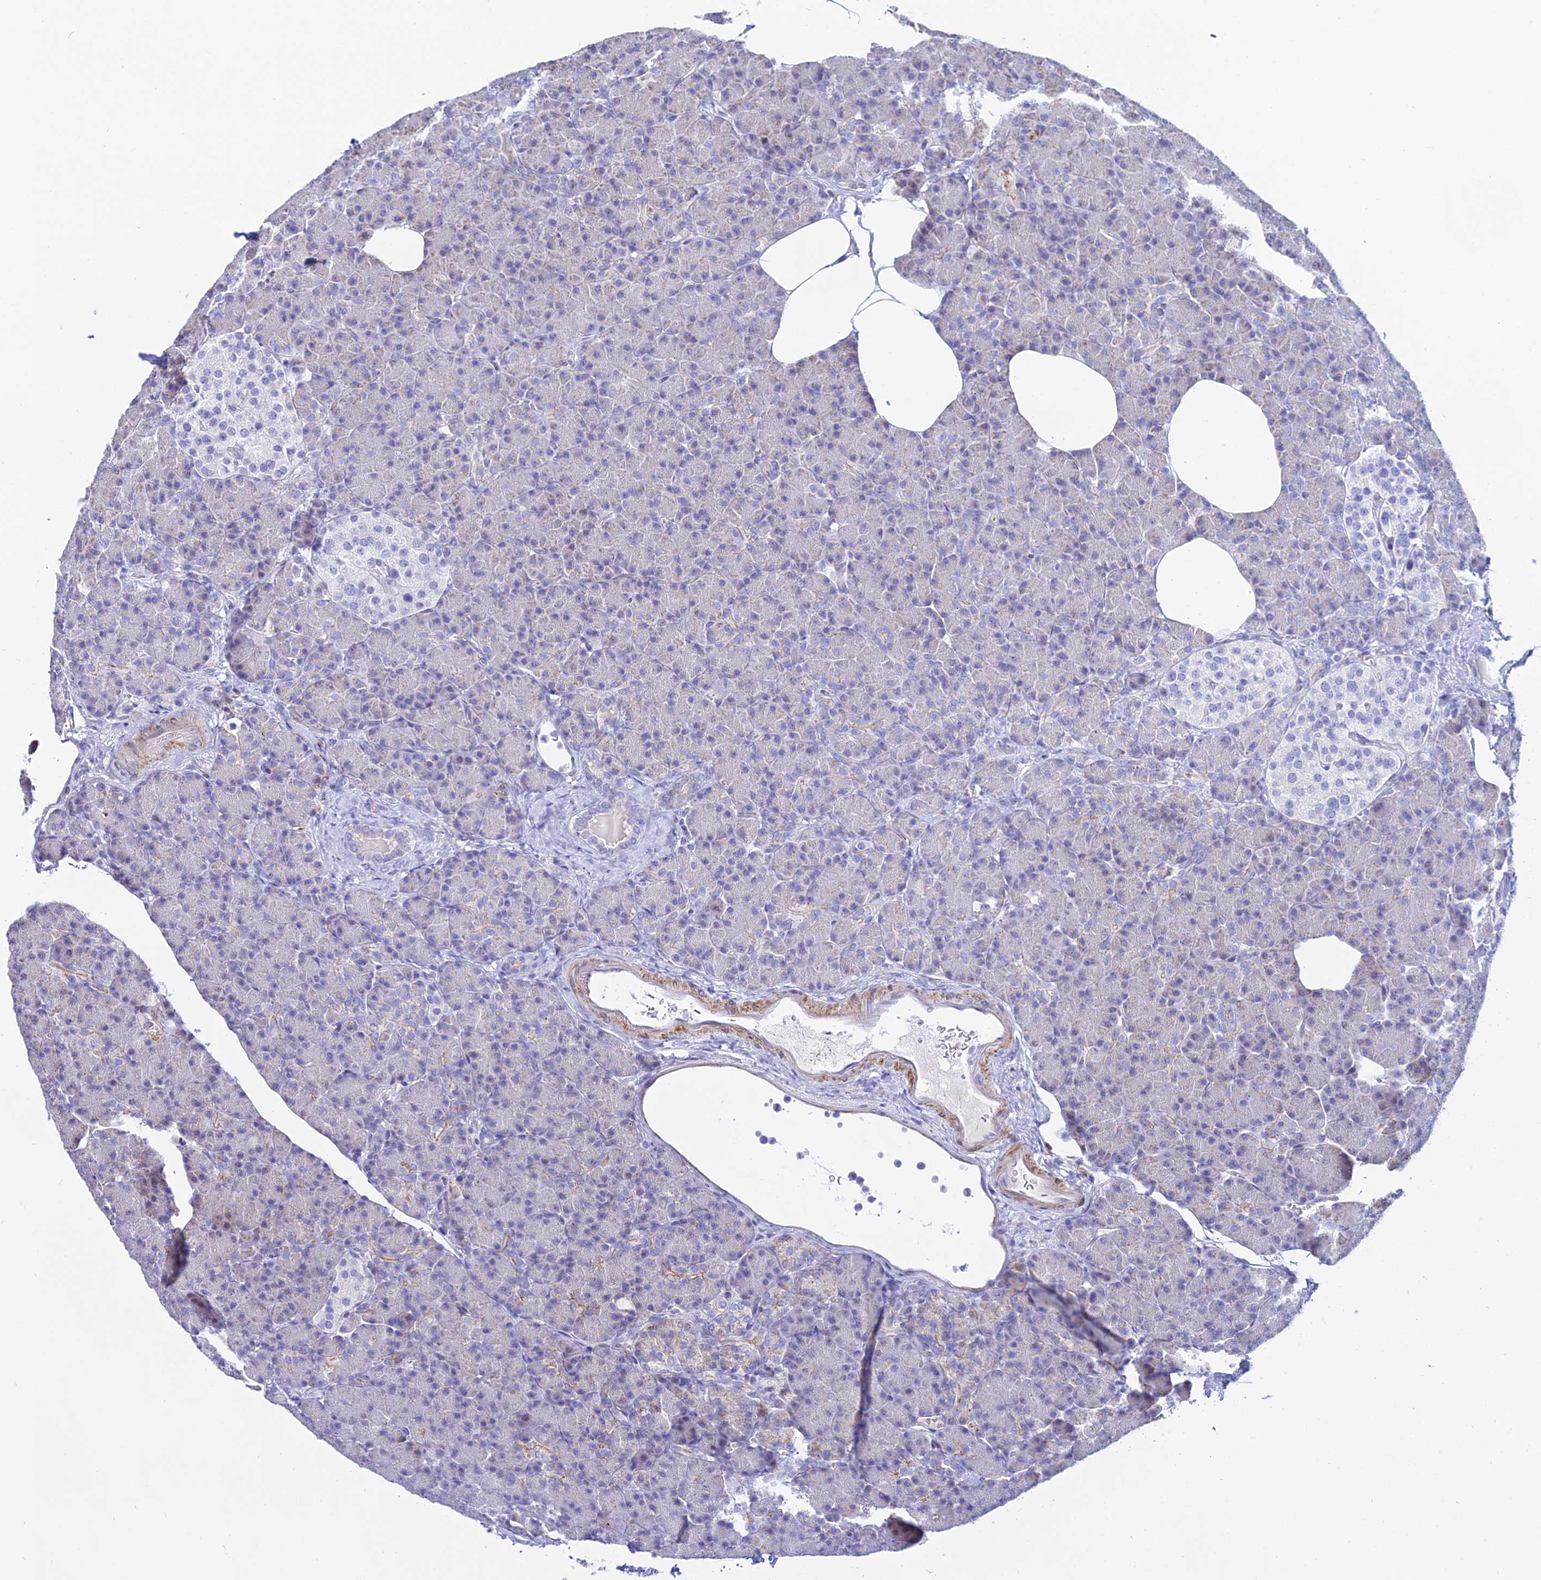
{"staining": {"intensity": "weak", "quantity": "<25%", "location": "cytoplasmic/membranous"}, "tissue": "pancreas", "cell_type": "Exocrine glandular cells", "image_type": "normal", "snomed": [{"axis": "morphology", "description": "Normal tissue, NOS"}, {"axis": "topography", "description": "Pancreas"}], "caption": "A photomicrograph of pancreas stained for a protein demonstrates no brown staining in exocrine glandular cells. The staining was performed using DAB (3,3'-diaminobenzidine) to visualize the protein expression in brown, while the nuclei were stained in blue with hematoxylin (Magnification: 20x).", "gene": "DLX1", "patient": {"sex": "female", "age": 43}}